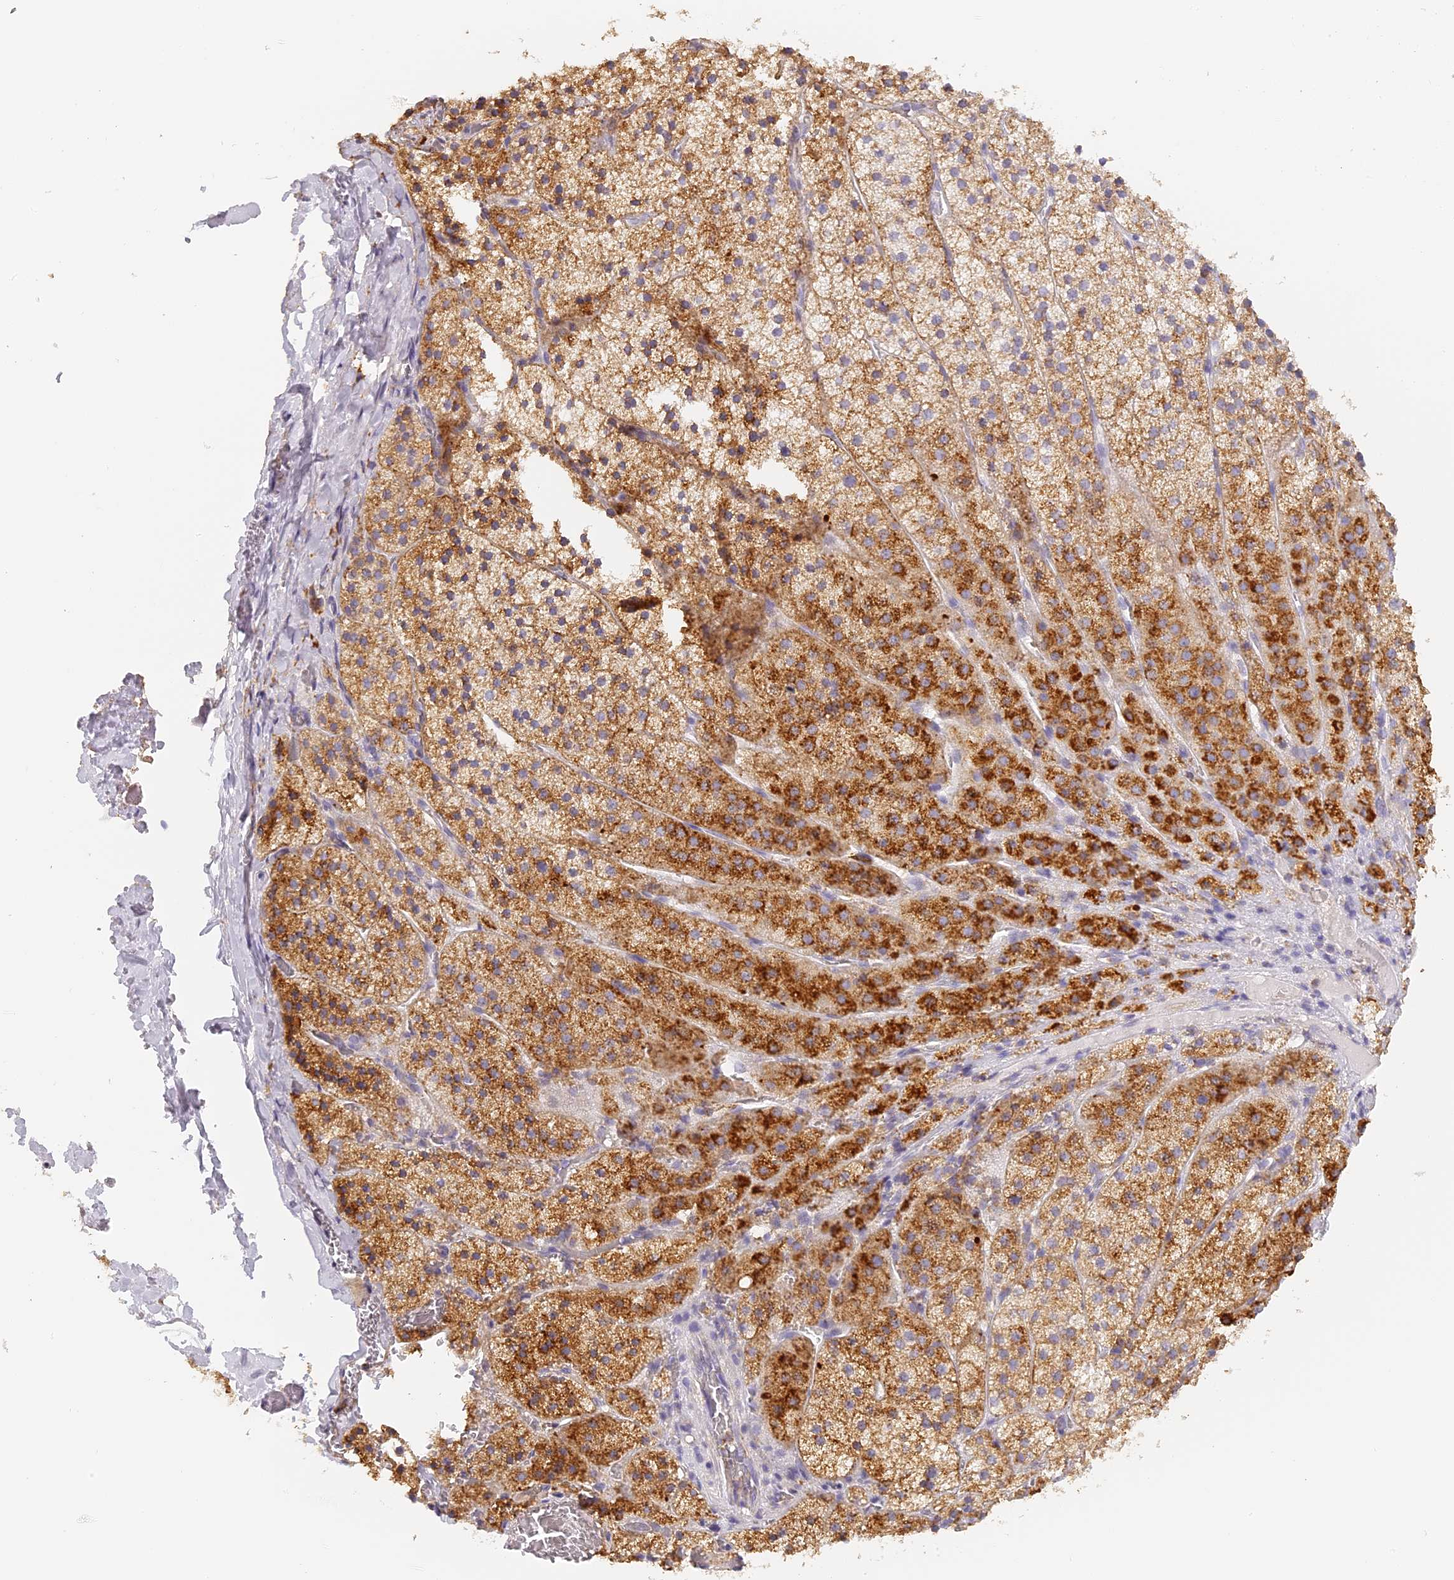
{"staining": {"intensity": "moderate", "quantity": ">75%", "location": "cytoplasmic/membranous"}, "tissue": "adrenal gland", "cell_type": "Glandular cells", "image_type": "normal", "snomed": [{"axis": "morphology", "description": "Normal tissue, NOS"}, {"axis": "topography", "description": "Adrenal gland"}], "caption": "About >75% of glandular cells in benign adrenal gland demonstrate moderate cytoplasmic/membranous protein staining as visualized by brown immunohistochemical staining.", "gene": "LAMP2", "patient": {"sex": "female", "age": 44}}